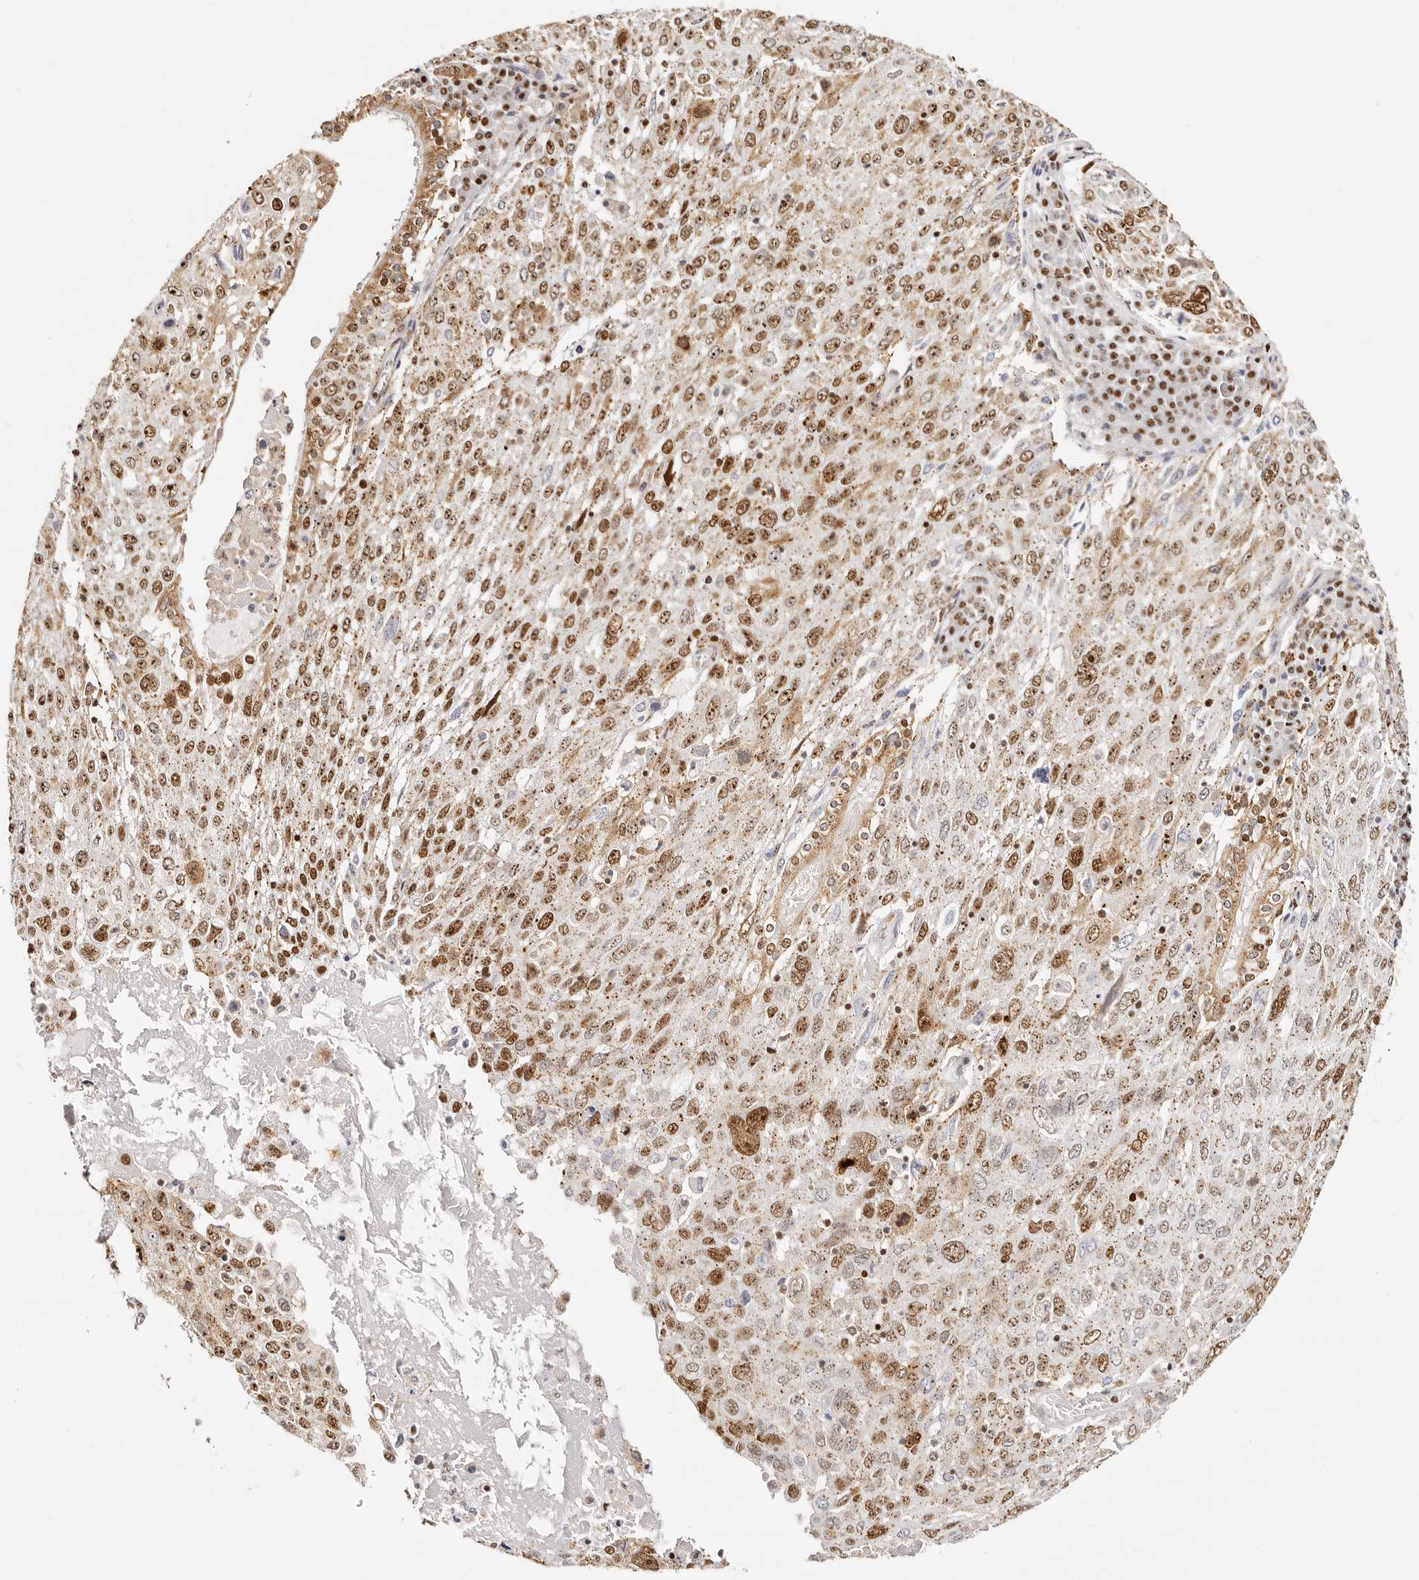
{"staining": {"intensity": "strong", "quantity": ">75%", "location": "nuclear"}, "tissue": "lung cancer", "cell_type": "Tumor cells", "image_type": "cancer", "snomed": [{"axis": "morphology", "description": "Squamous cell carcinoma, NOS"}, {"axis": "topography", "description": "Lung"}], "caption": "Immunohistochemical staining of lung cancer (squamous cell carcinoma) shows strong nuclear protein positivity in about >75% of tumor cells. The staining was performed using DAB to visualize the protein expression in brown, while the nuclei were stained in blue with hematoxylin (Magnification: 20x).", "gene": "IQGAP3", "patient": {"sex": "male", "age": 65}}